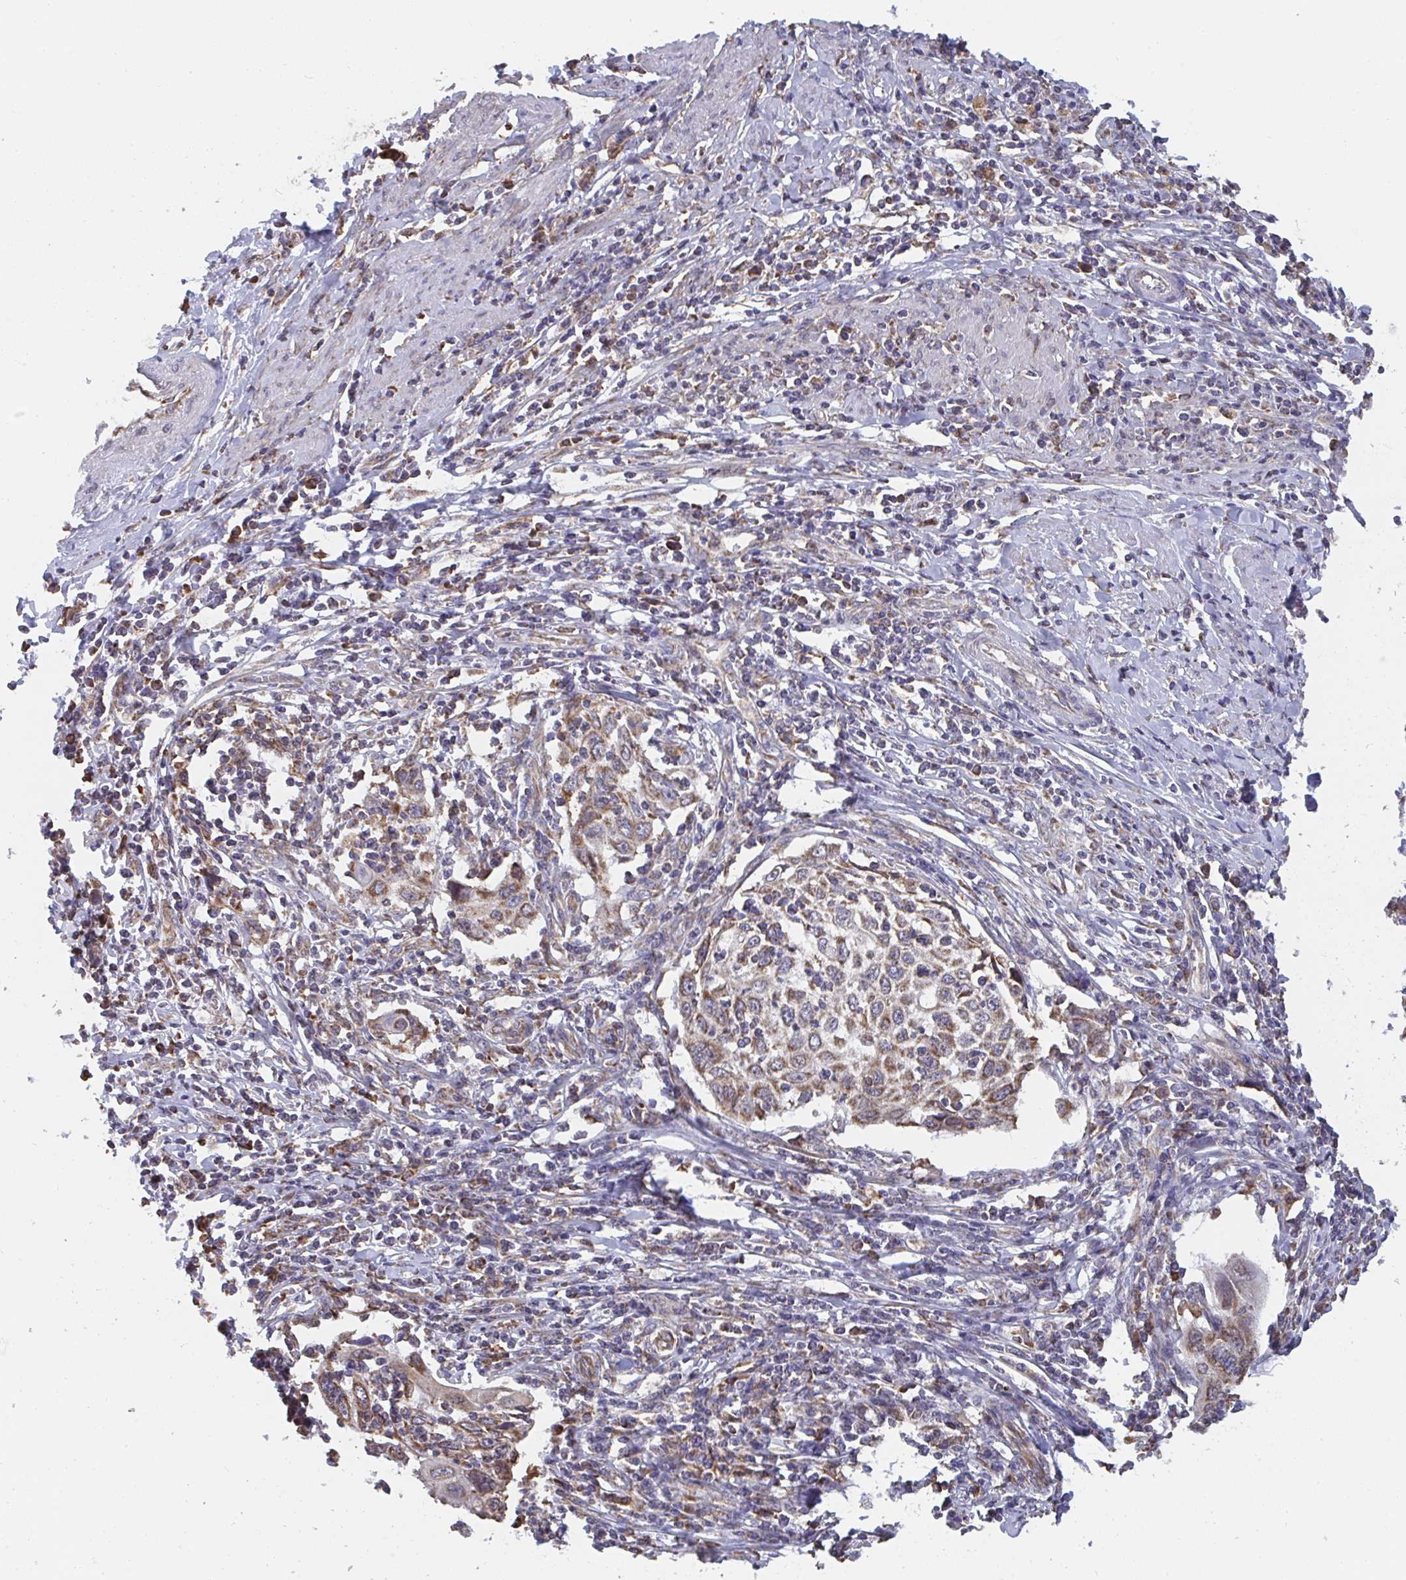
{"staining": {"intensity": "moderate", "quantity": ">75%", "location": "cytoplasmic/membranous"}, "tissue": "cervical cancer", "cell_type": "Tumor cells", "image_type": "cancer", "snomed": [{"axis": "morphology", "description": "Squamous cell carcinoma, NOS"}, {"axis": "topography", "description": "Cervix"}], "caption": "This is a micrograph of IHC staining of cervical squamous cell carcinoma, which shows moderate staining in the cytoplasmic/membranous of tumor cells.", "gene": "ELAVL1", "patient": {"sex": "female", "age": 70}}